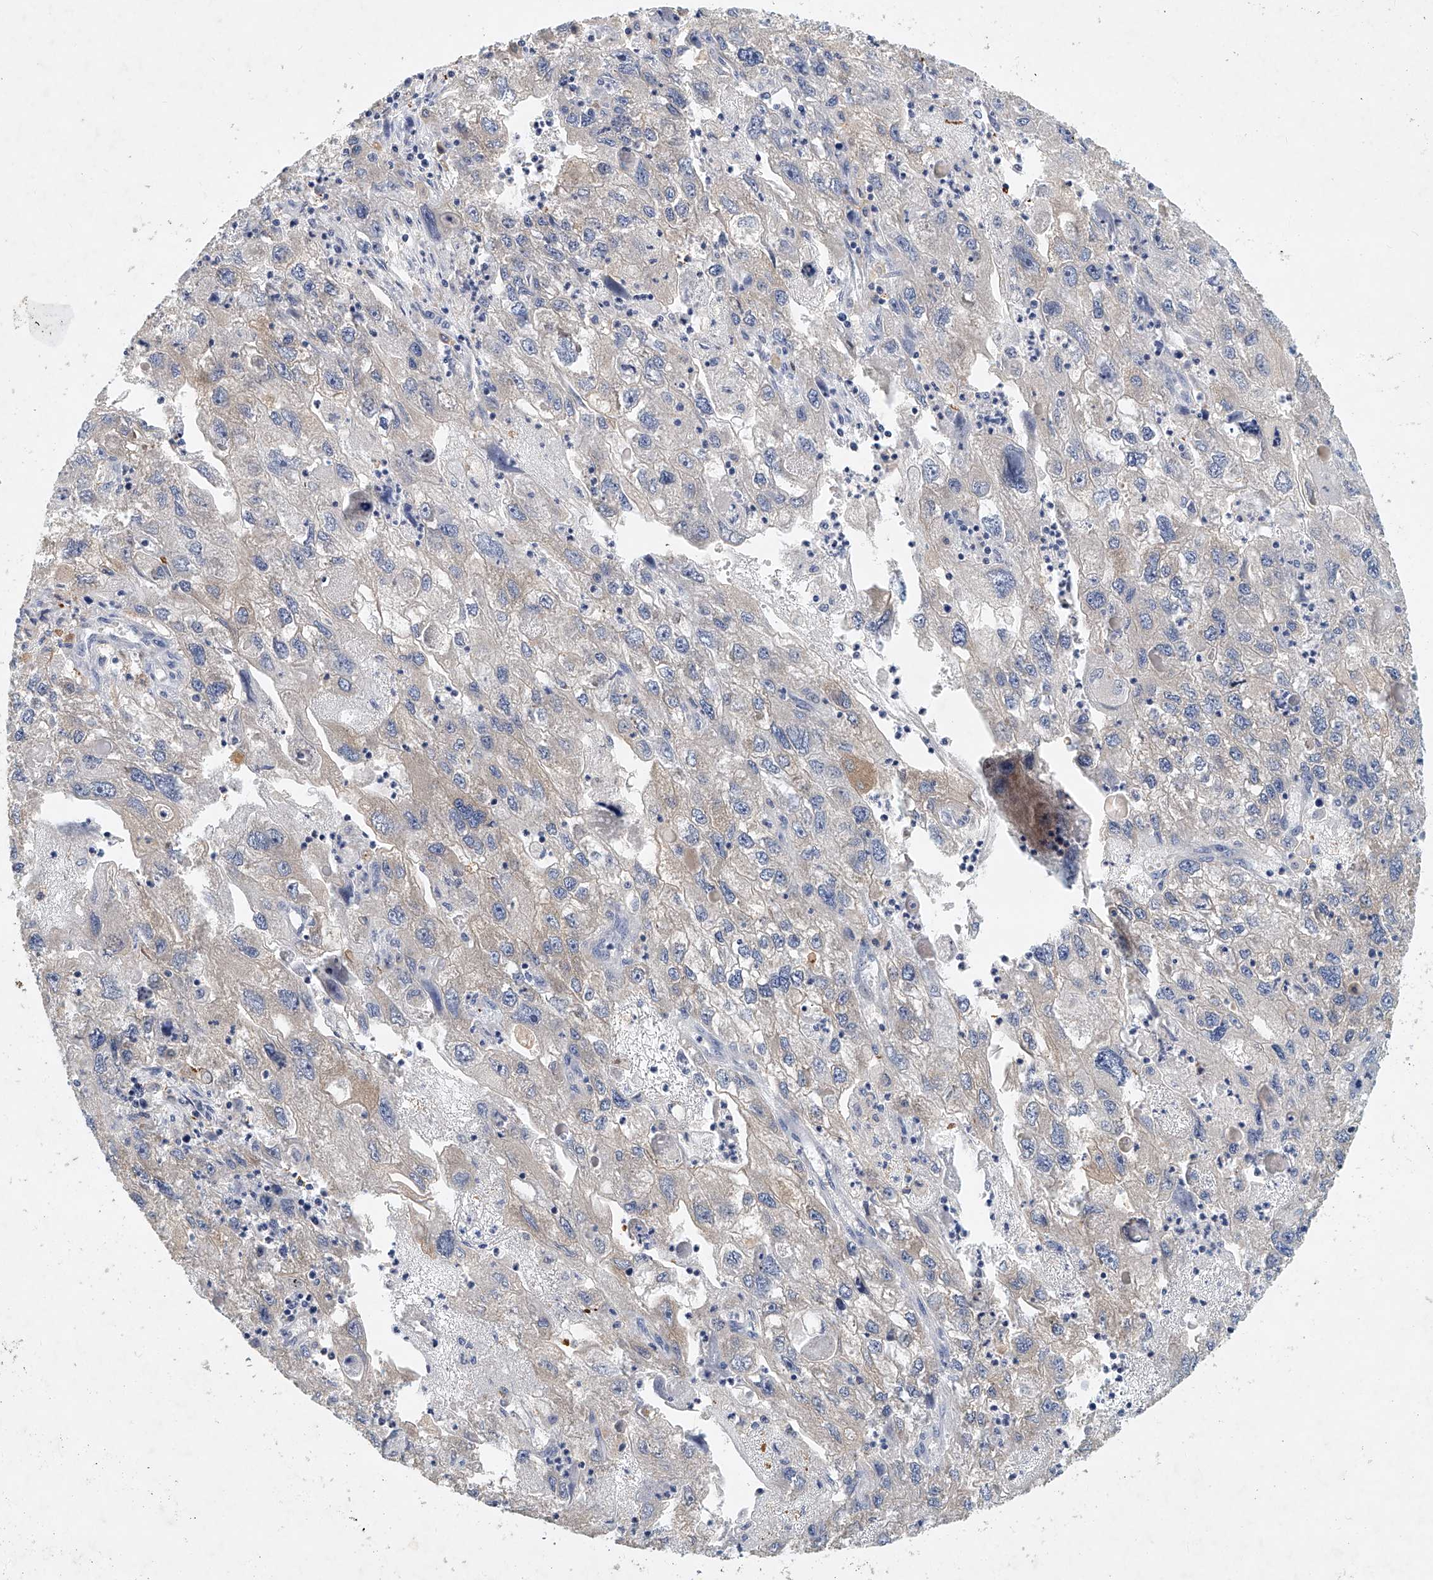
{"staining": {"intensity": "moderate", "quantity": "25%-75%", "location": "cytoplasmic/membranous"}, "tissue": "endometrial cancer", "cell_type": "Tumor cells", "image_type": "cancer", "snomed": [{"axis": "morphology", "description": "Adenocarcinoma, NOS"}, {"axis": "topography", "description": "Endometrium"}], "caption": "Endometrial cancer (adenocarcinoma) tissue demonstrates moderate cytoplasmic/membranous positivity in about 25%-75% of tumor cells", "gene": "CARMIL1", "patient": {"sex": "female", "age": 49}}